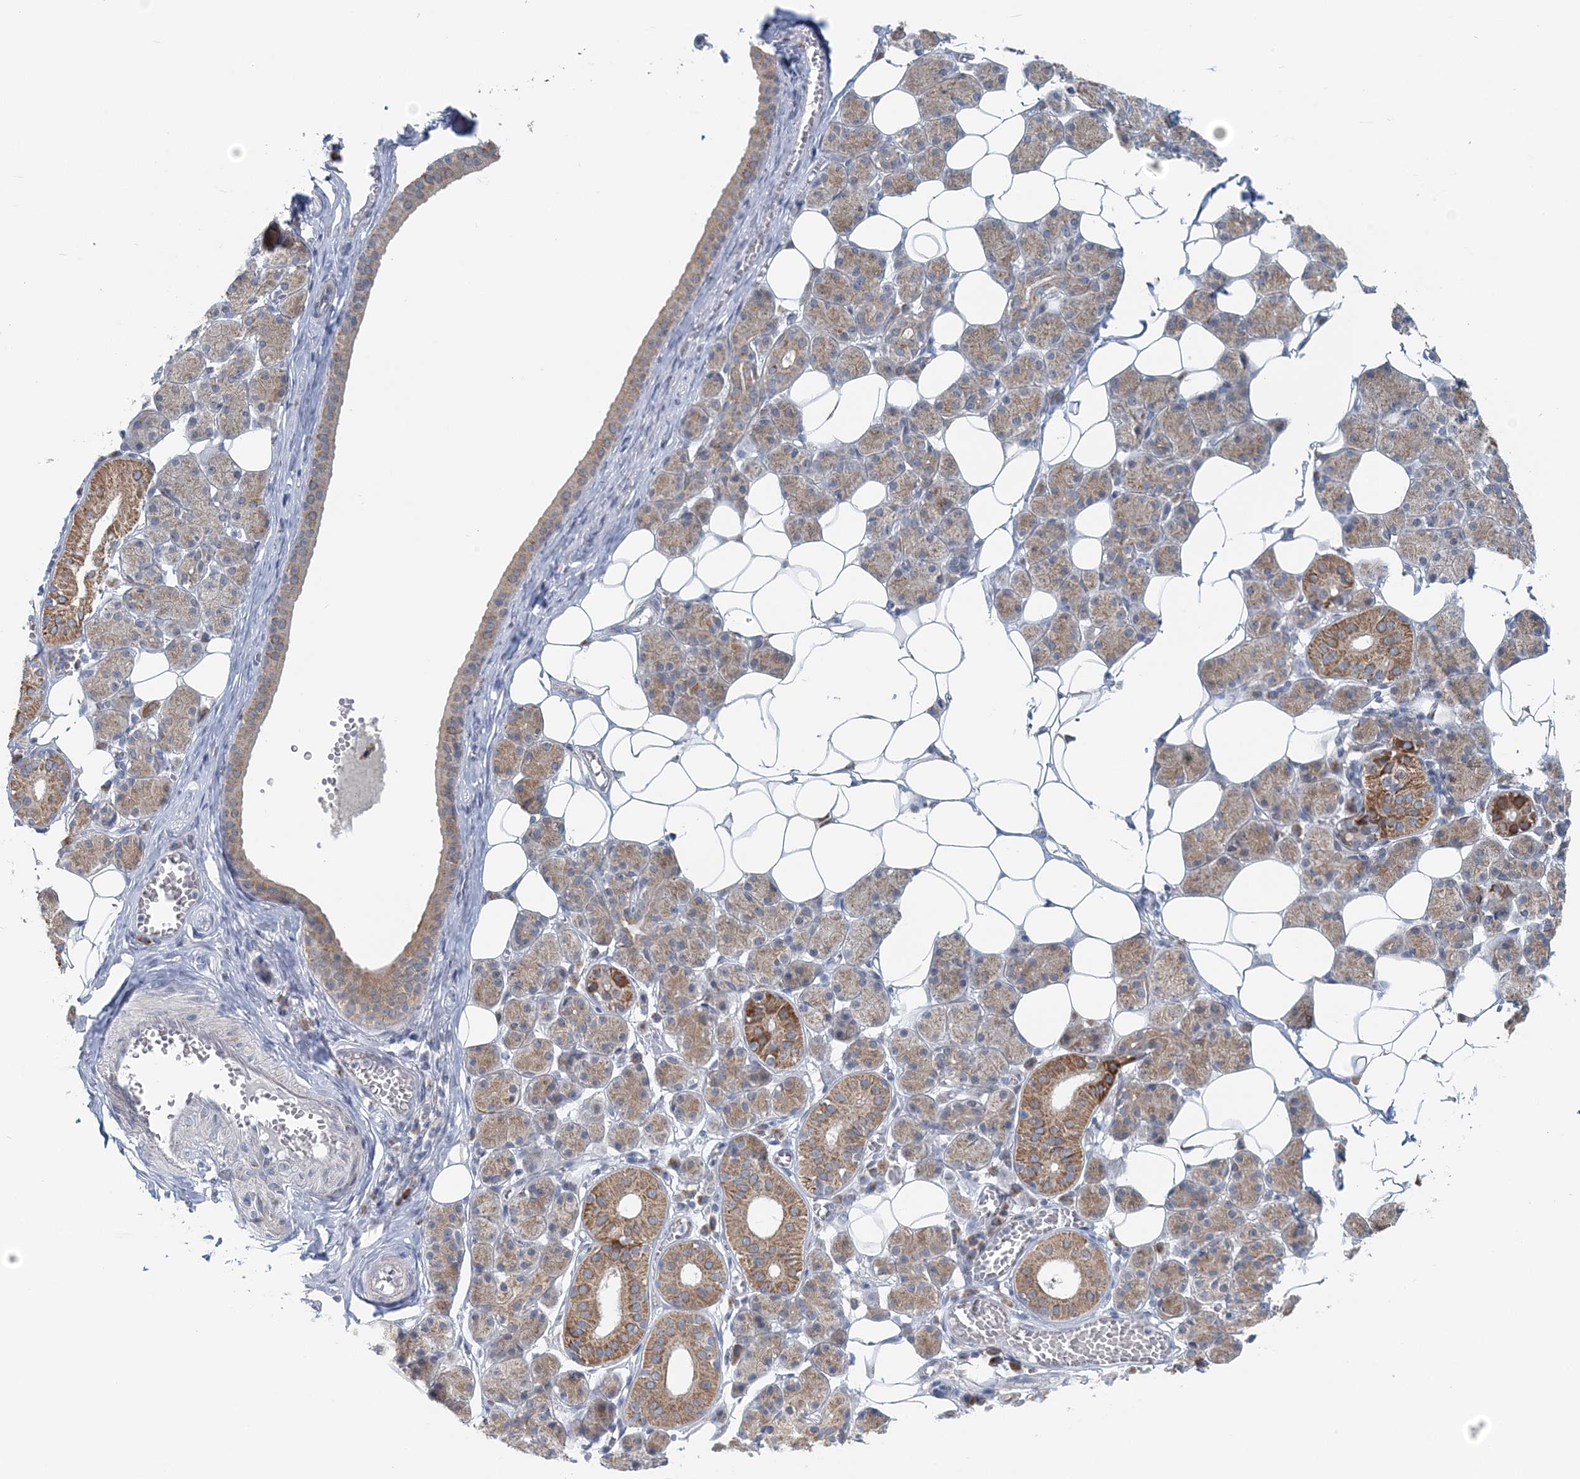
{"staining": {"intensity": "moderate", "quantity": ">75%", "location": "cytoplasmic/membranous"}, "tissue": "salivary gland", "cell_type": "Glandular cells", "image_type": "normal", "snomed": [{"axis": "morphology", "description": "Normal tissue, NOS"}, {"axis": "topography", "description": "Salivary gland"}], "caption": "A histopathology image of salivary gland stained for a protein shows moderate cytoplasmic/membranous brown staining in glandular cells.", "gene": "RNF150", "patient": {"sex": "female", "age": 33}}